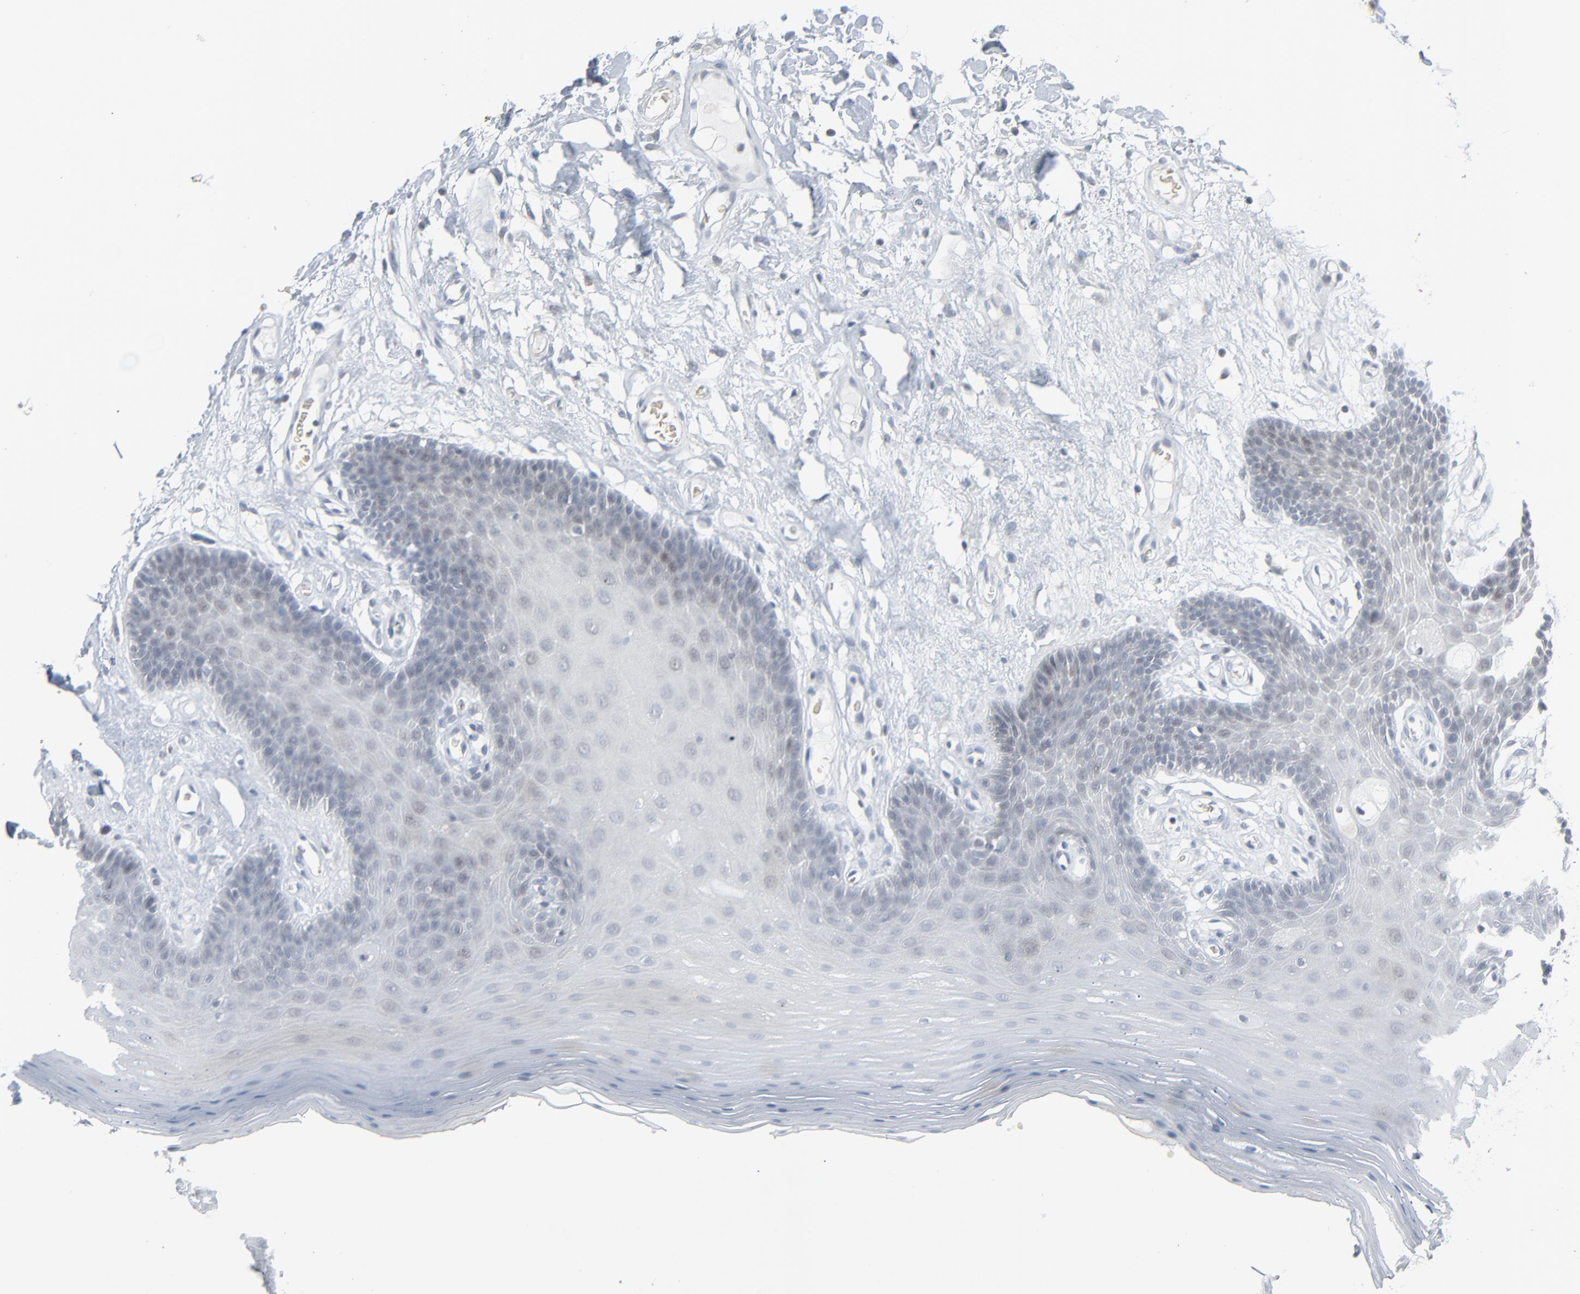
{"staining": {"intensity": "negative", "quantity": "none", "location": "none"}, "tissue": "oral mucosa", "cell_type": "Squamous epithelial cells", "image_type": "normal", "snomed": [{"axis": "morphology", "description": "Normal tissue, NOS"}, {"axis": "morphology", "description": "Squamous cell carcinoma, NOS"}, {"axis": "topography", "description": "Skeletal muscle"}, {"axis": "topography", "description": "Oral tissue"}, {"axis": "topography", "description": "Head-Neck"}], "caption": "The image exhibits no staining of squamous epithelial cells in benign oral mucosa.", "gene": "SAGE1", "patient": {"sex": "male", "age": 71}}